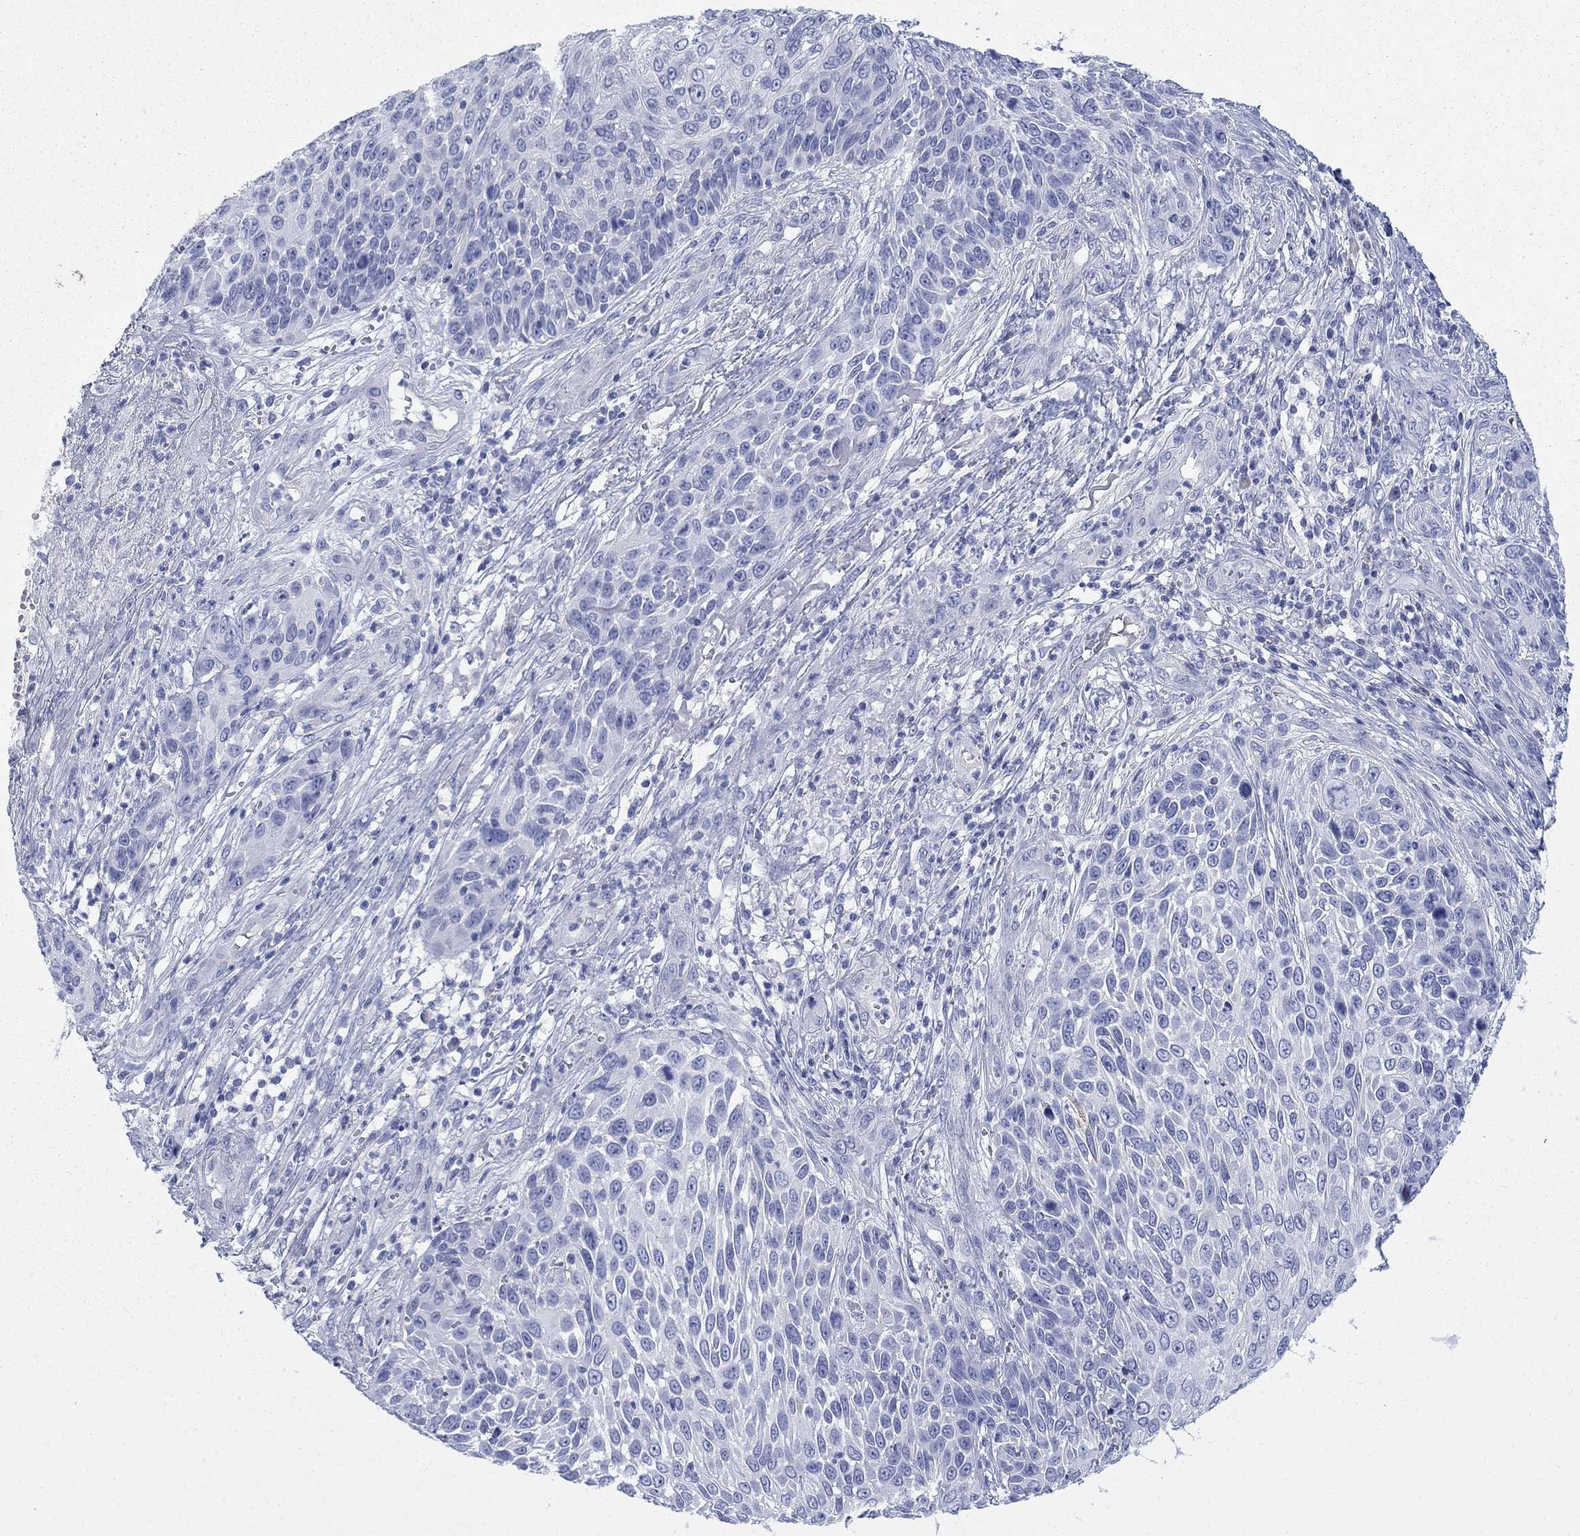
{"staining": {"intensity": "negative", "quantity": "none", "location": "none"}, "tissue": "skin cancer", "cell_type": "Tumor cells", "image_type": "cancer", "snomed": [{"axis": "morphology", "description": "Squamous cell carcinoma, NOS"}, {"axis": "topography", "description": "Skin"}], "caption": "There is no significant expression in tumor cells of skin cancer (squamous cell carcinoma).", "gene": "IGF2BP3", "patient": {"sex": "male", "age": 92}}